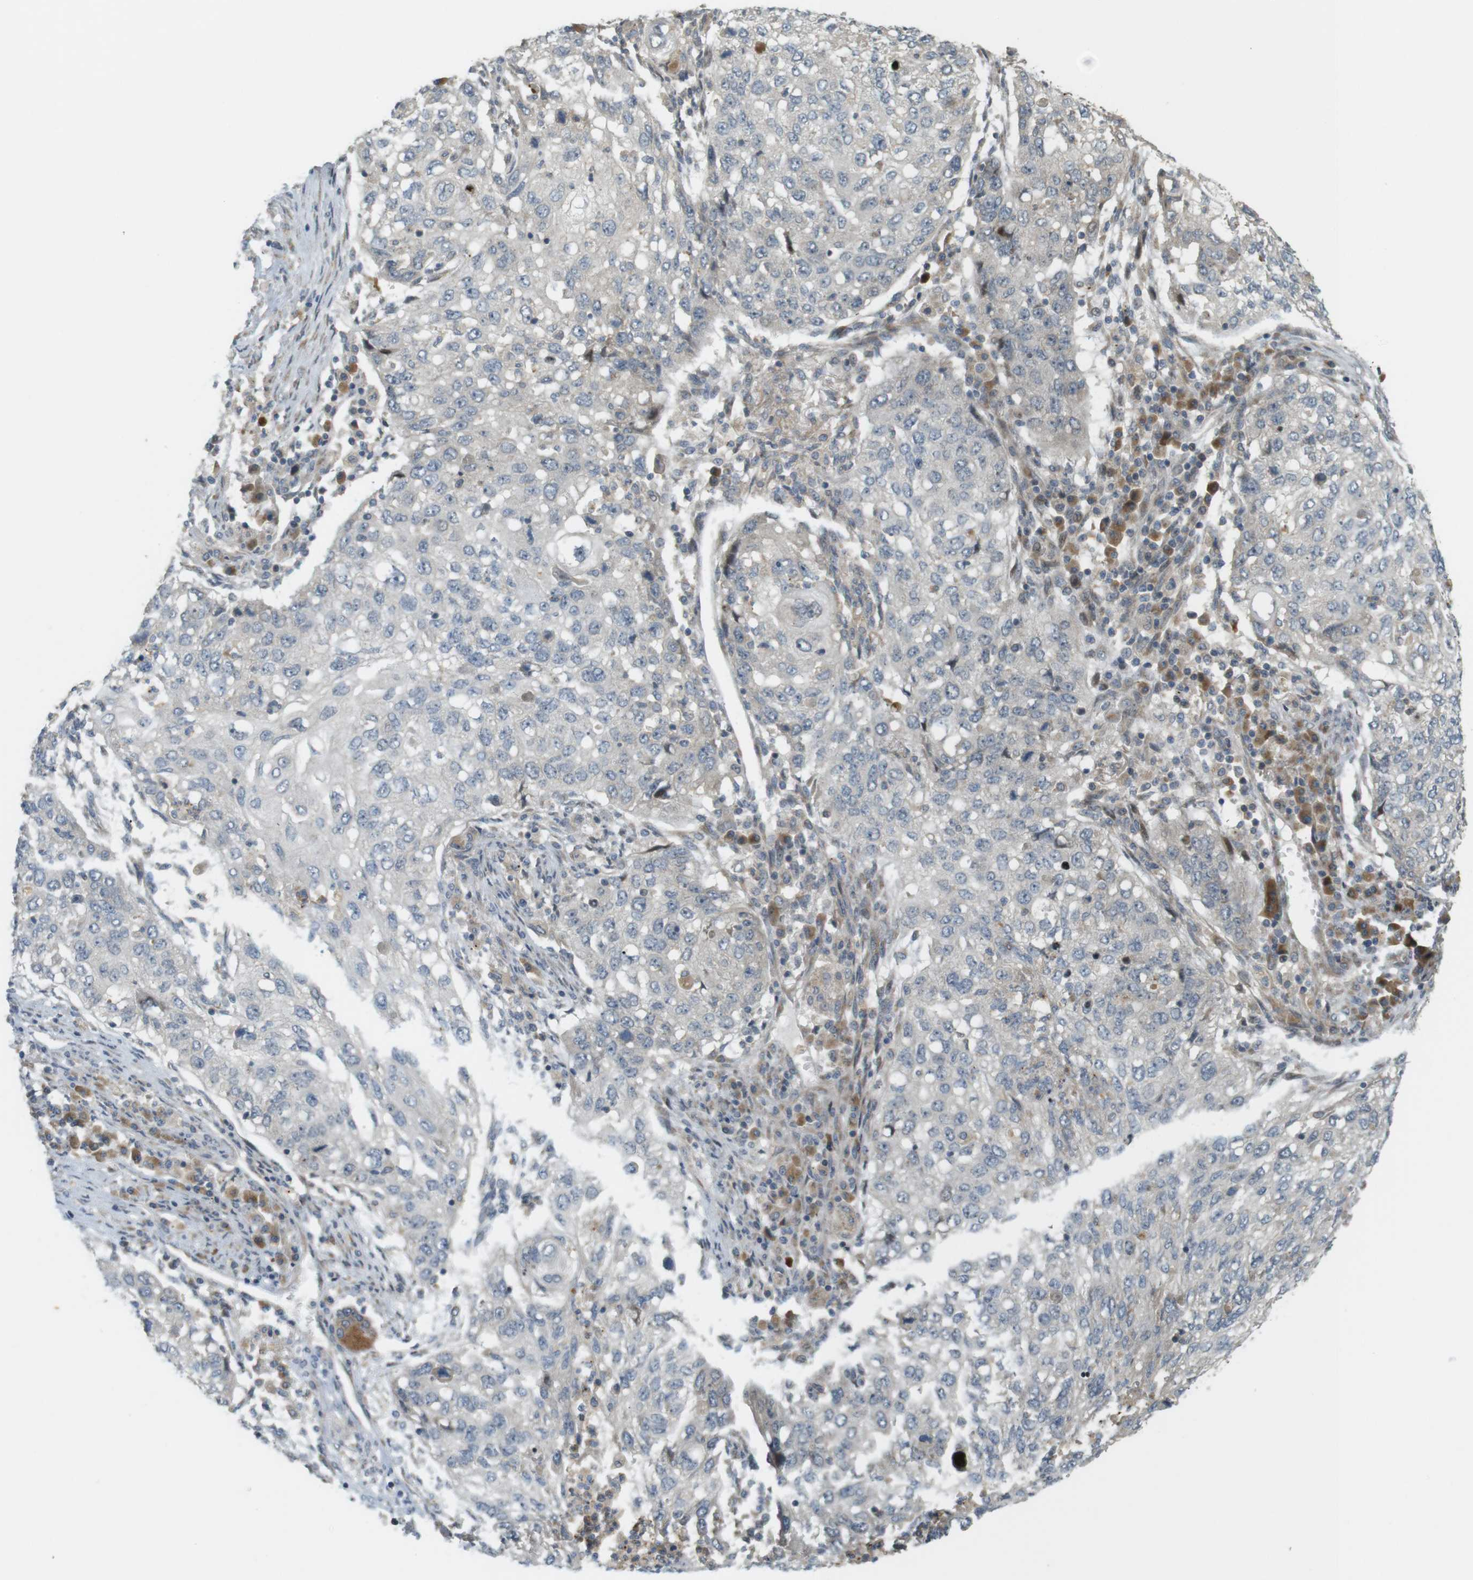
{"staining": {"intensity": "negative", "quantity": "none", "location": "none"}, "tissue": "lung cancer", "cell_type": "Tumor cells", "image_type": "cancer", "snomed": [{"axis": "morphology", "description": "Squamous cell carcinoma, NOS"}, {"axis": "topography", "description": "Lung"}], "caption": "A photomicrograph of lung cancer (squamous cell carcinoma) stained for a protein exhibits no brown staining in tumor cells.", "gene": "CLRN3", "patient": {"sex": "female", "age": 63}}